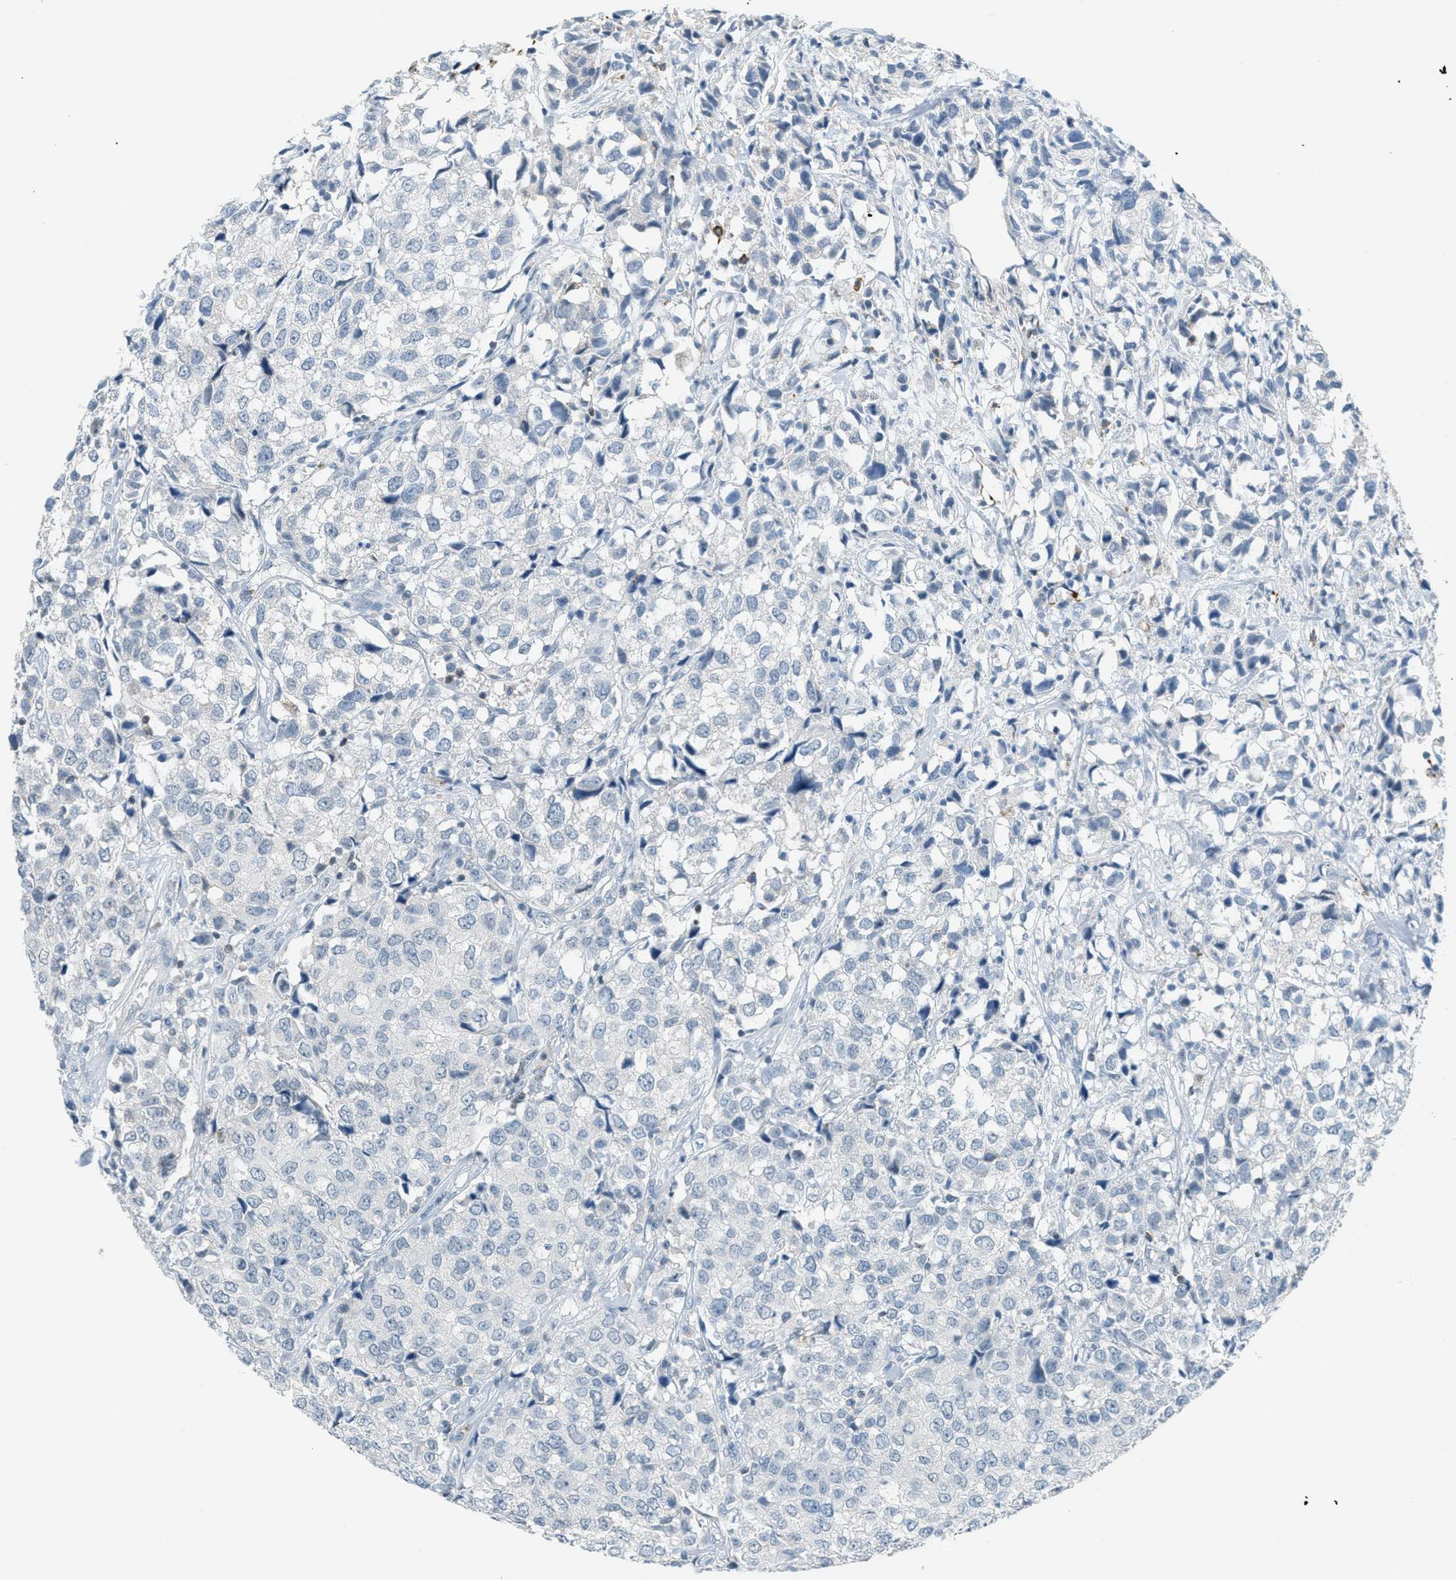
{"staining": {"intensity": "negative", "quantity": "none", "location": "none"}, "tissue": "urothelial cancer", "cell_type": "Tumor cells", "image_type": "cancer", "snomed": [{"axis": "morphology", "description": "Urothelial carcinoma, High grade"}, {"axis": "topography", "description": "Urinary bladder"}], "caption": "Urothelial carcinoma (high-grade) stained for a protein using immunohistochemistry demonstrates no staining tumor cells.", "gene": "FYN", "patient": {"sex": "female", "age": 75}}